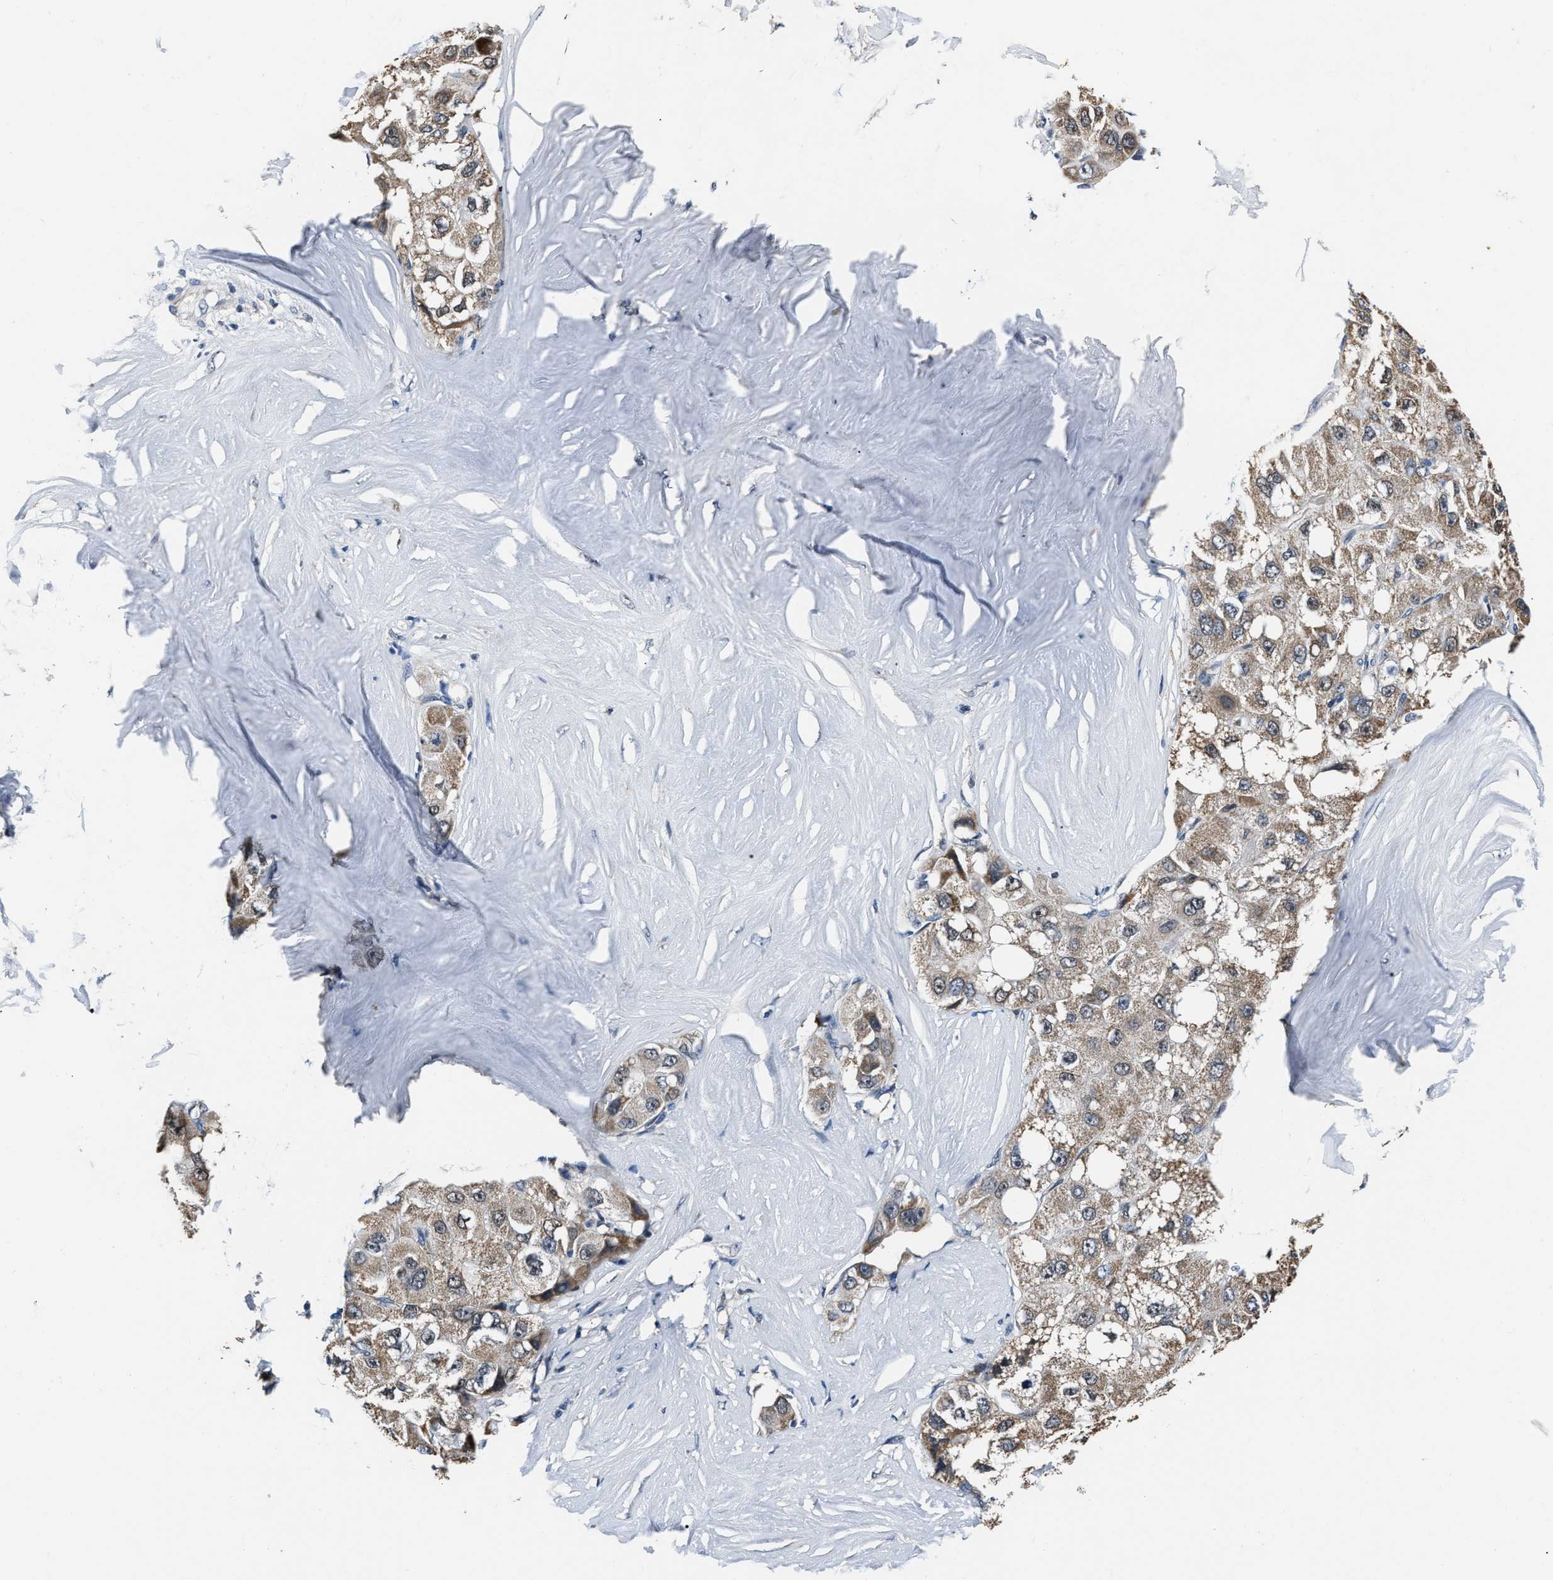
{"staining": {"intensity": "moderate", "quantity": ">75%", "location": "cytoplasmic/membranous"}, "tissue": "liver cancer", "cell_type": "Tumor cells", "image_type": "cancer", "snomed": [{"axis": "morphology", "description": "Carcinoma, Hepatocellular, NOS"}, {"axis": "topography", "description": "Liver"}], "caption": "Immunohistochemistry of liver cancer demonstrates medium levels of moderate cytoplasmic/membranous expression in approximately >75% of tumor cells.", "gene": "NSUN5", "patient": {"sex": "male", "age": 80}}